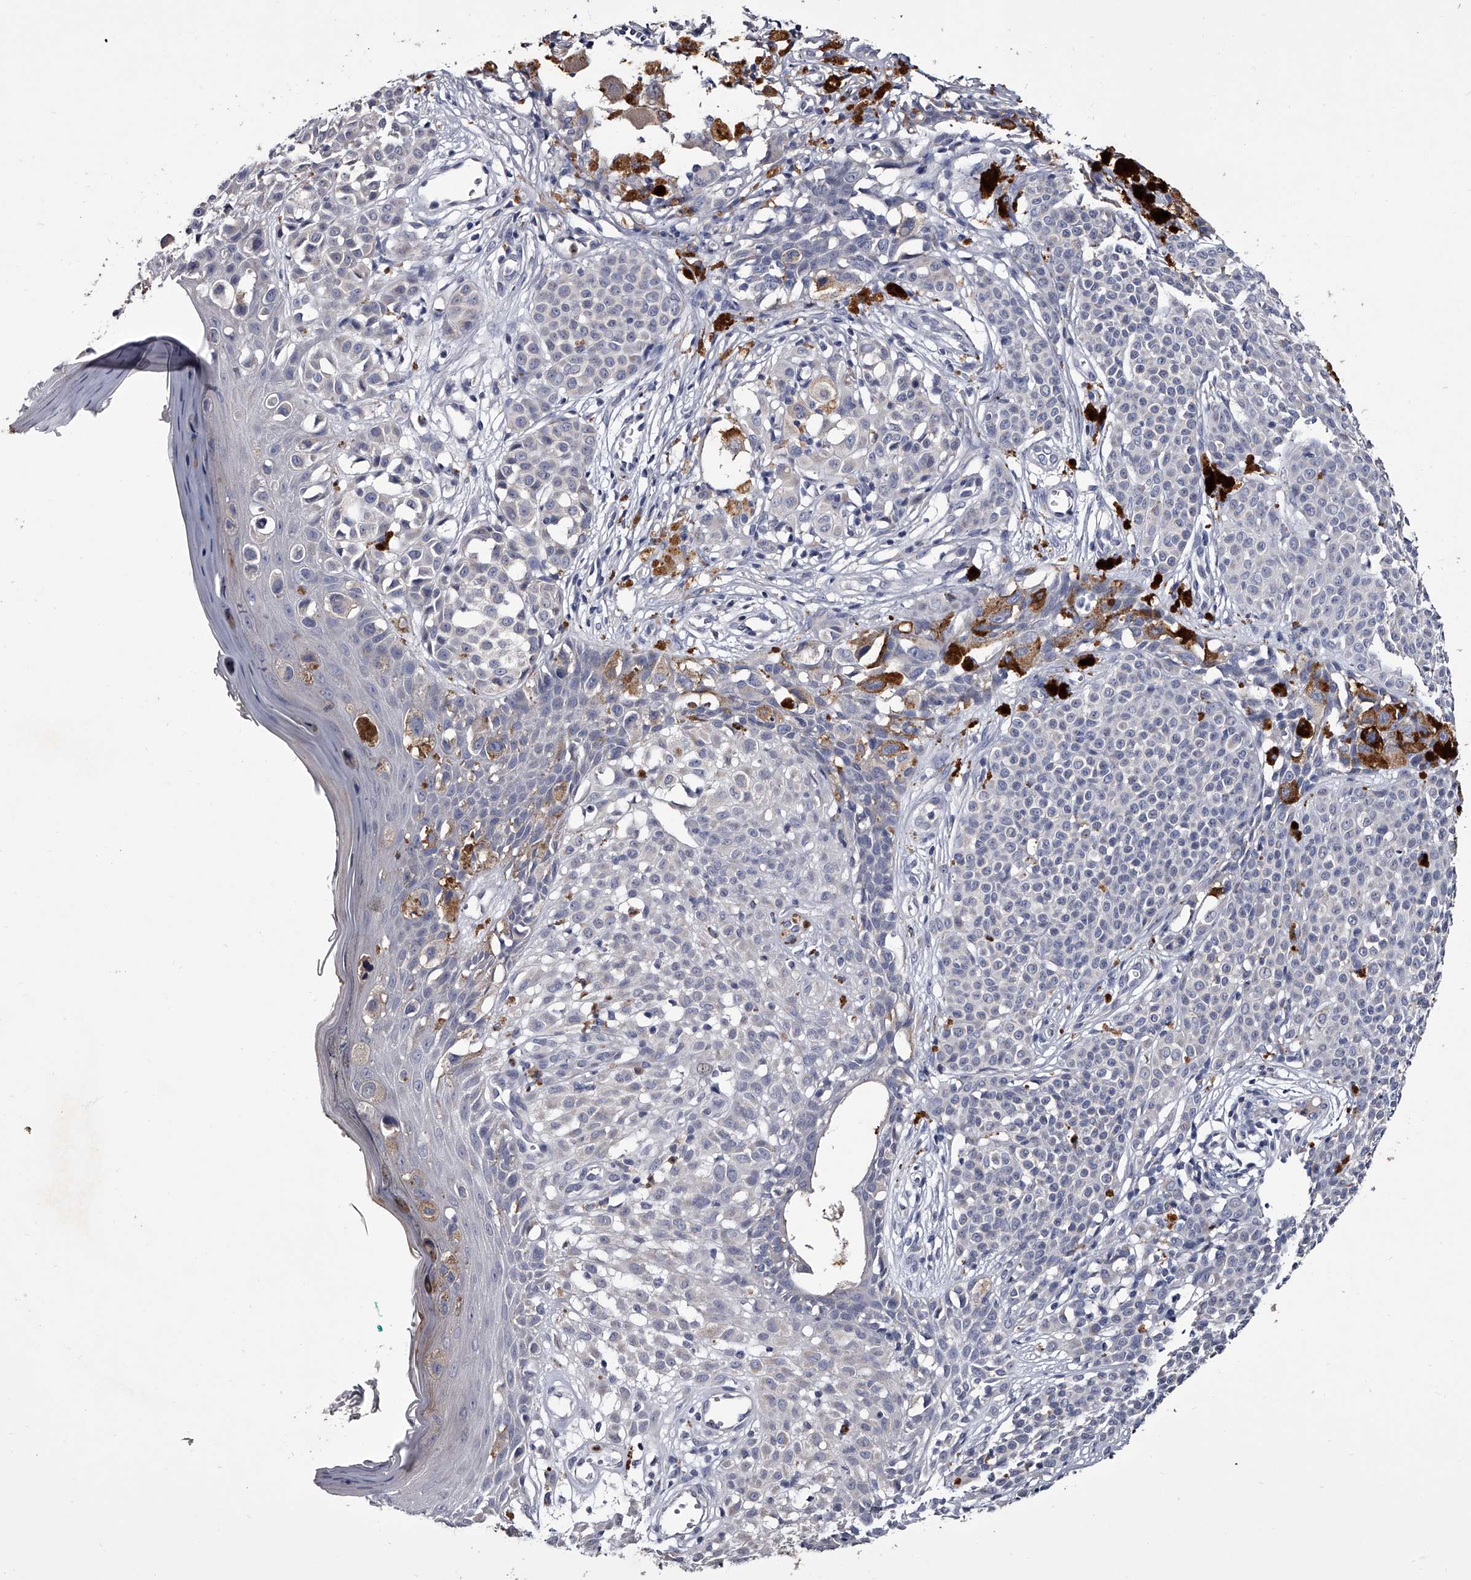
{"staining": {"intensity": "negative", "quantity": "none", "location": "none"}, "tissue": "melanoma", "cell_type": "Tumor cells", "image_type": "cancer", "snomed": [{"axis": "morphology", "description": "Malignant melanoma, NOS"}, {"axis": "topography", "description": "Skin of leg"}], "caption": "IHC of human melanoma displays no expression in tumor cells.", "gene": "GAPVD1", "patient": {"sex": "female", "age": 72}}